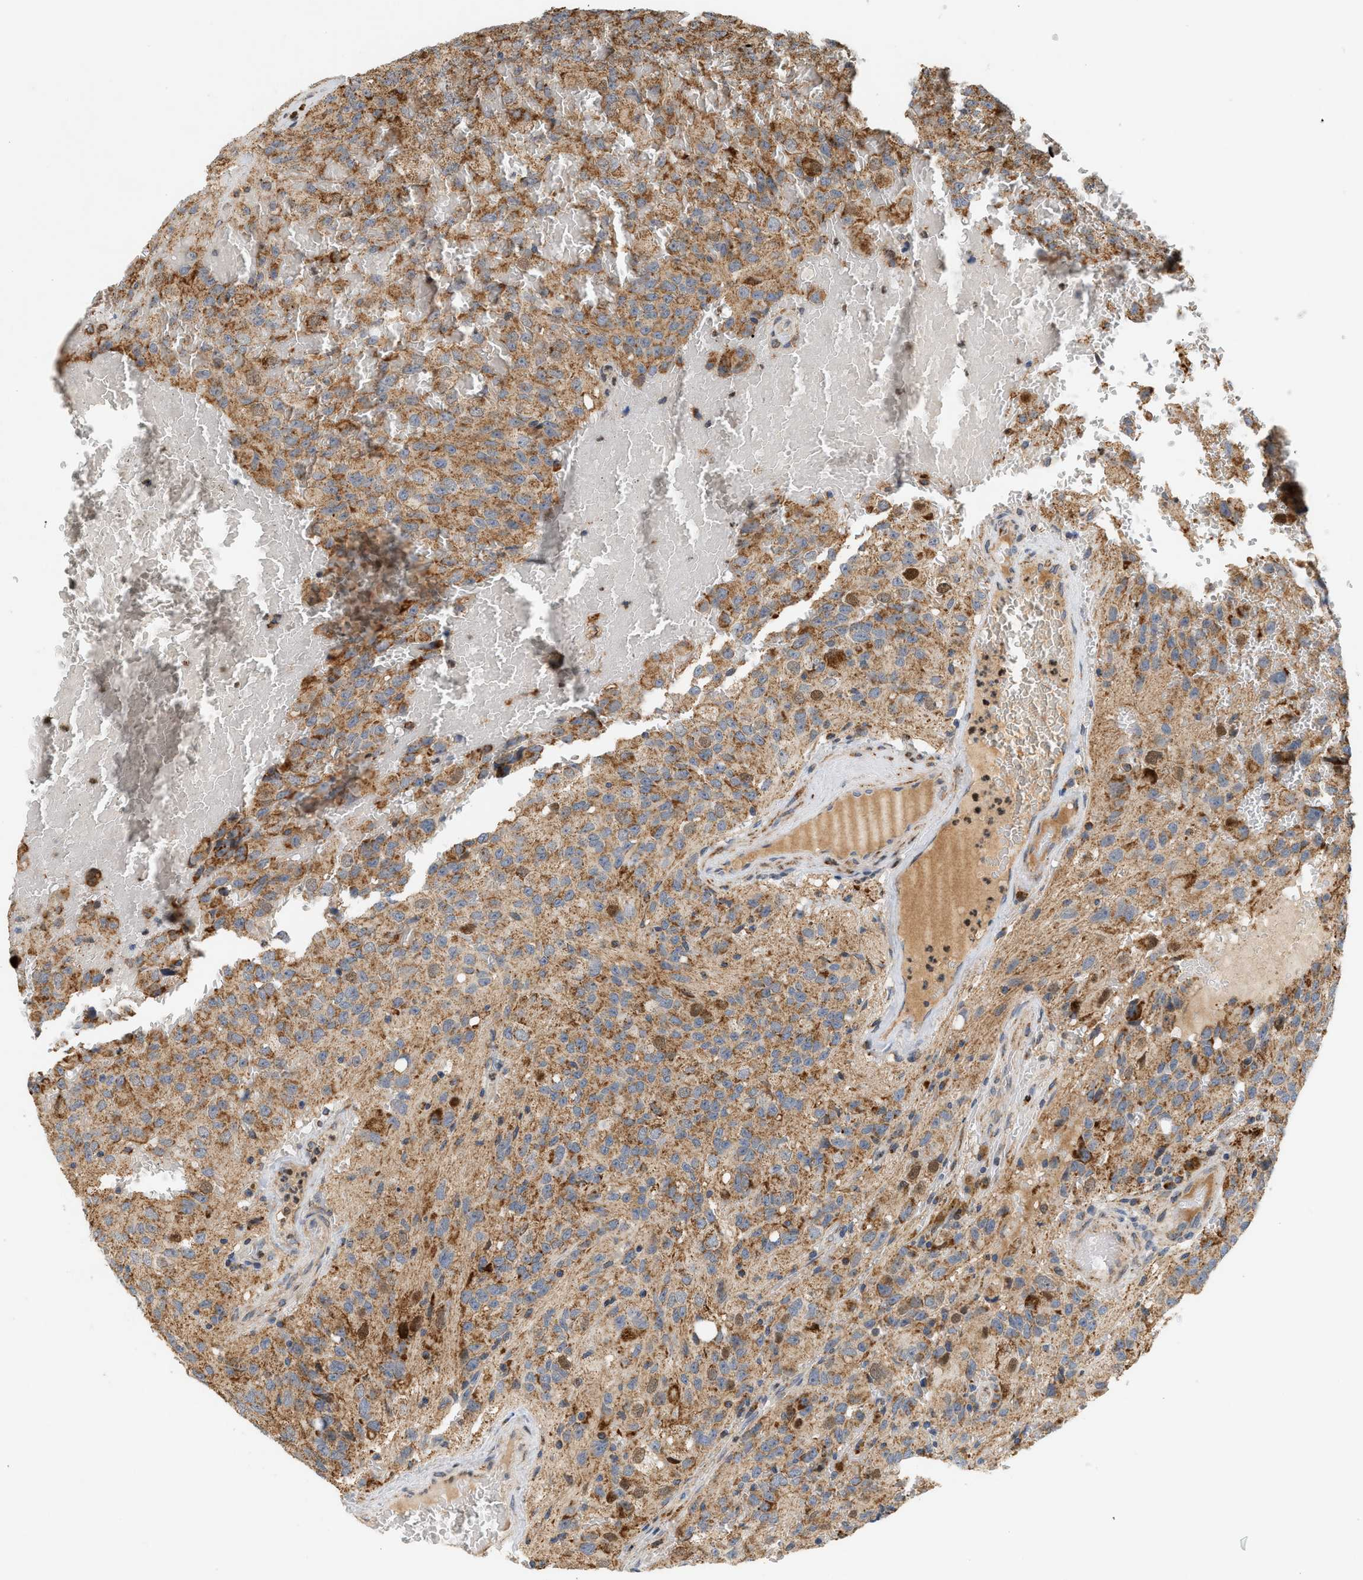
{"staining": {"intensity": "moderate", "quantity": ">75%", "location": "cytoplasmic/membranous"}, "tissue": "glioma", "cell_type": "Tumor cells", "image_type": "cancer", "snomed": [{"axis": "morphology", "description": "Glioma, malignant, High grade"}, {"axis": "topography", "description": "Brain"}], "caption": "Immunohistochemistry image of human malignant glioma (high-grade) stained for a protein (brown), which demonstrates medium levels of moderate cytoplasmic/membranous positivity in approximately >75% of tumor cells.", "gene": "MCU", "patient": {"sex": "male", "age": 32}}